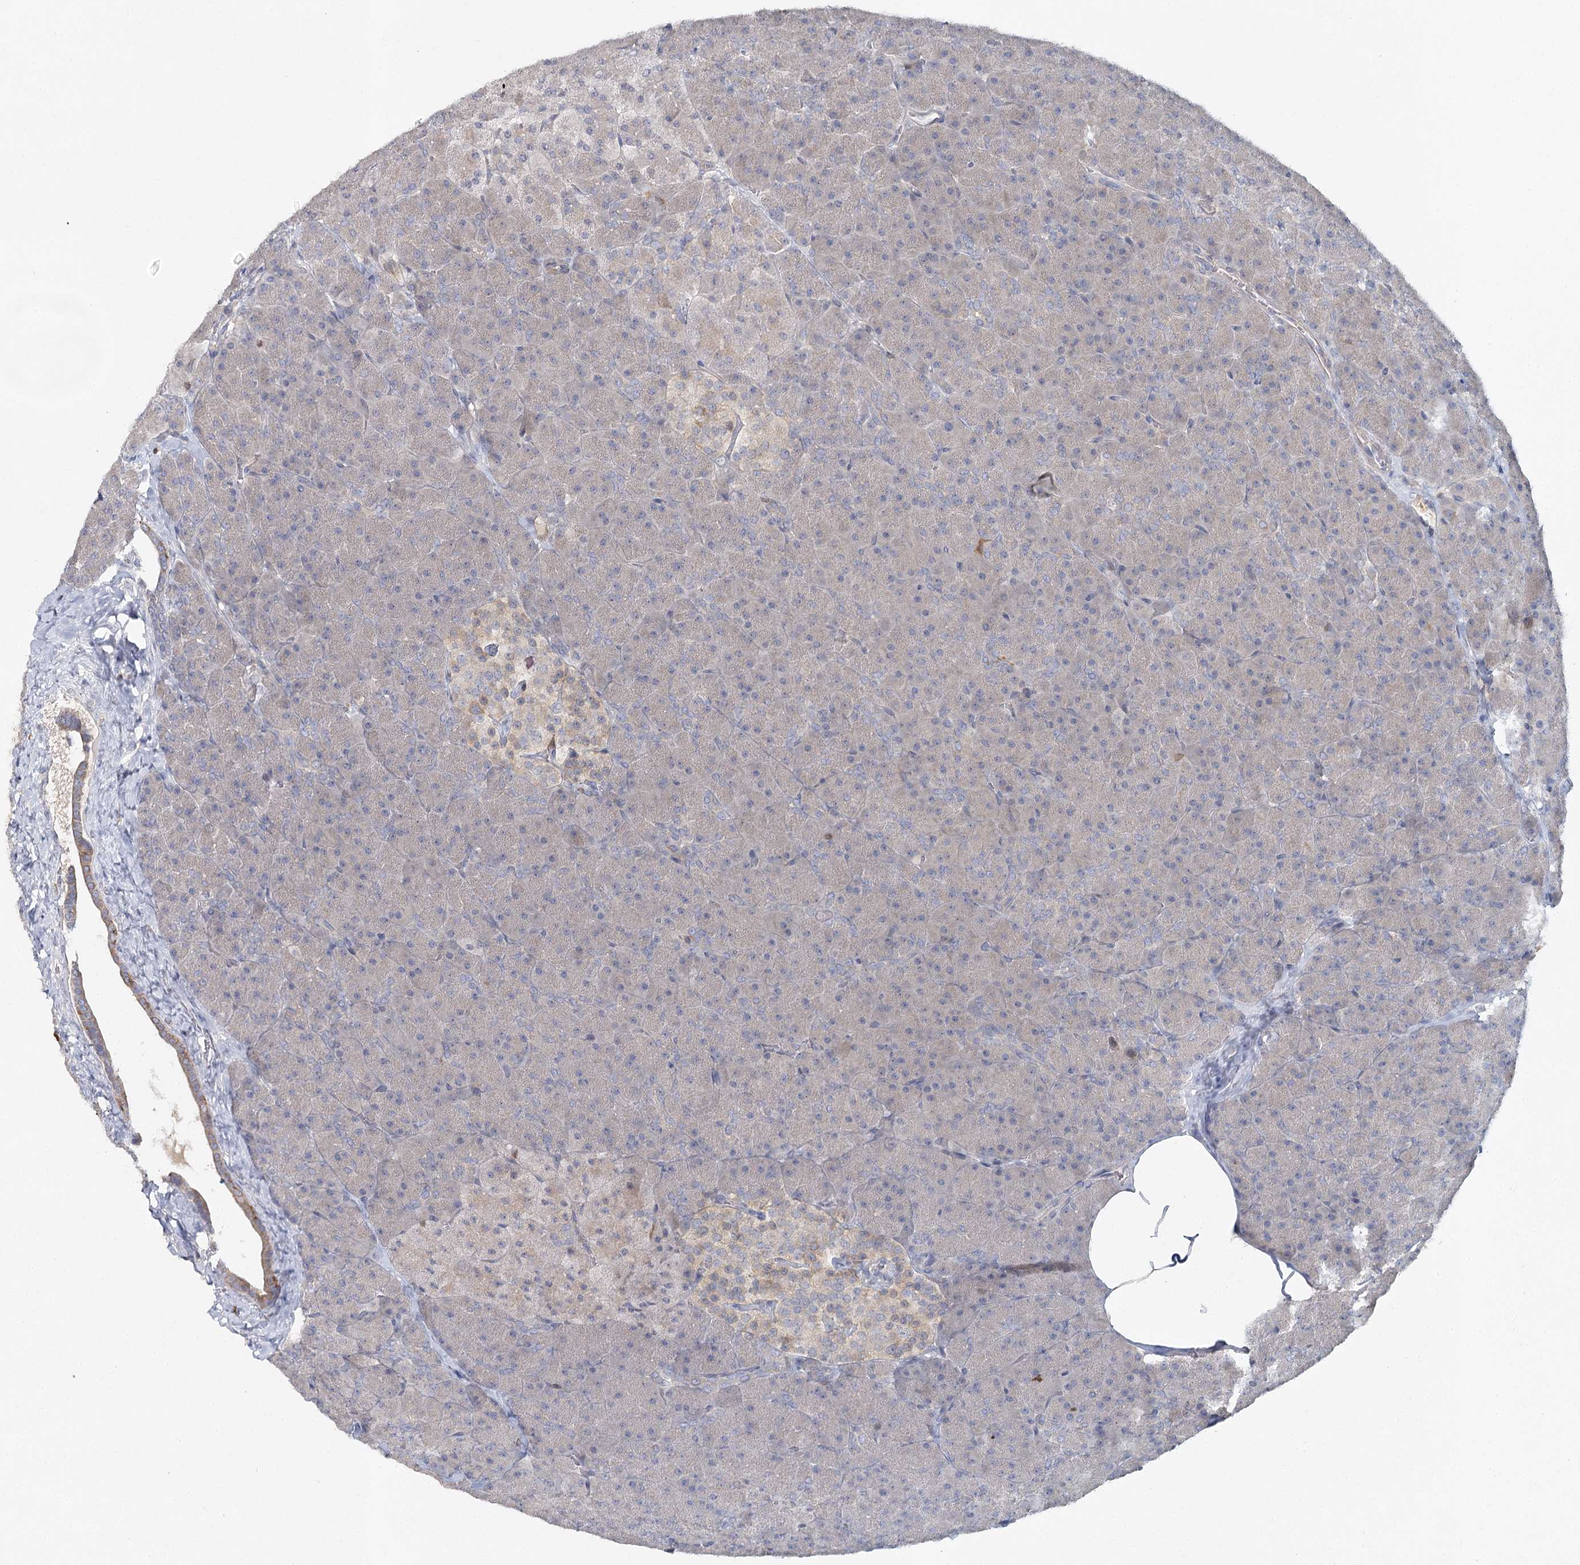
{"staining": {"intensity": "moderate", "quantity": "<25%", "location": "cytoplasmic/membranous"}, "tissue": "pancreas", "cell_type": "Exocrine glandular cells", "image_type": "normal", "snomed": [{"axis": "morphology", "description": "Normal tissue, NOS"}, {"axis": "topography", "description": "Pancreas"}], "caption": "Protein staining shows moderate cytoplasmic/membranous expression in approximately <25% of exocrine glandular cells in benign pancreas. The staining was performed using DAB, with brown indicating positive protein expression. Nuclei are stained blue with hematoxylin.", "gene": "SLC41A2", "patient": {"sex": "male", "age": 36}}